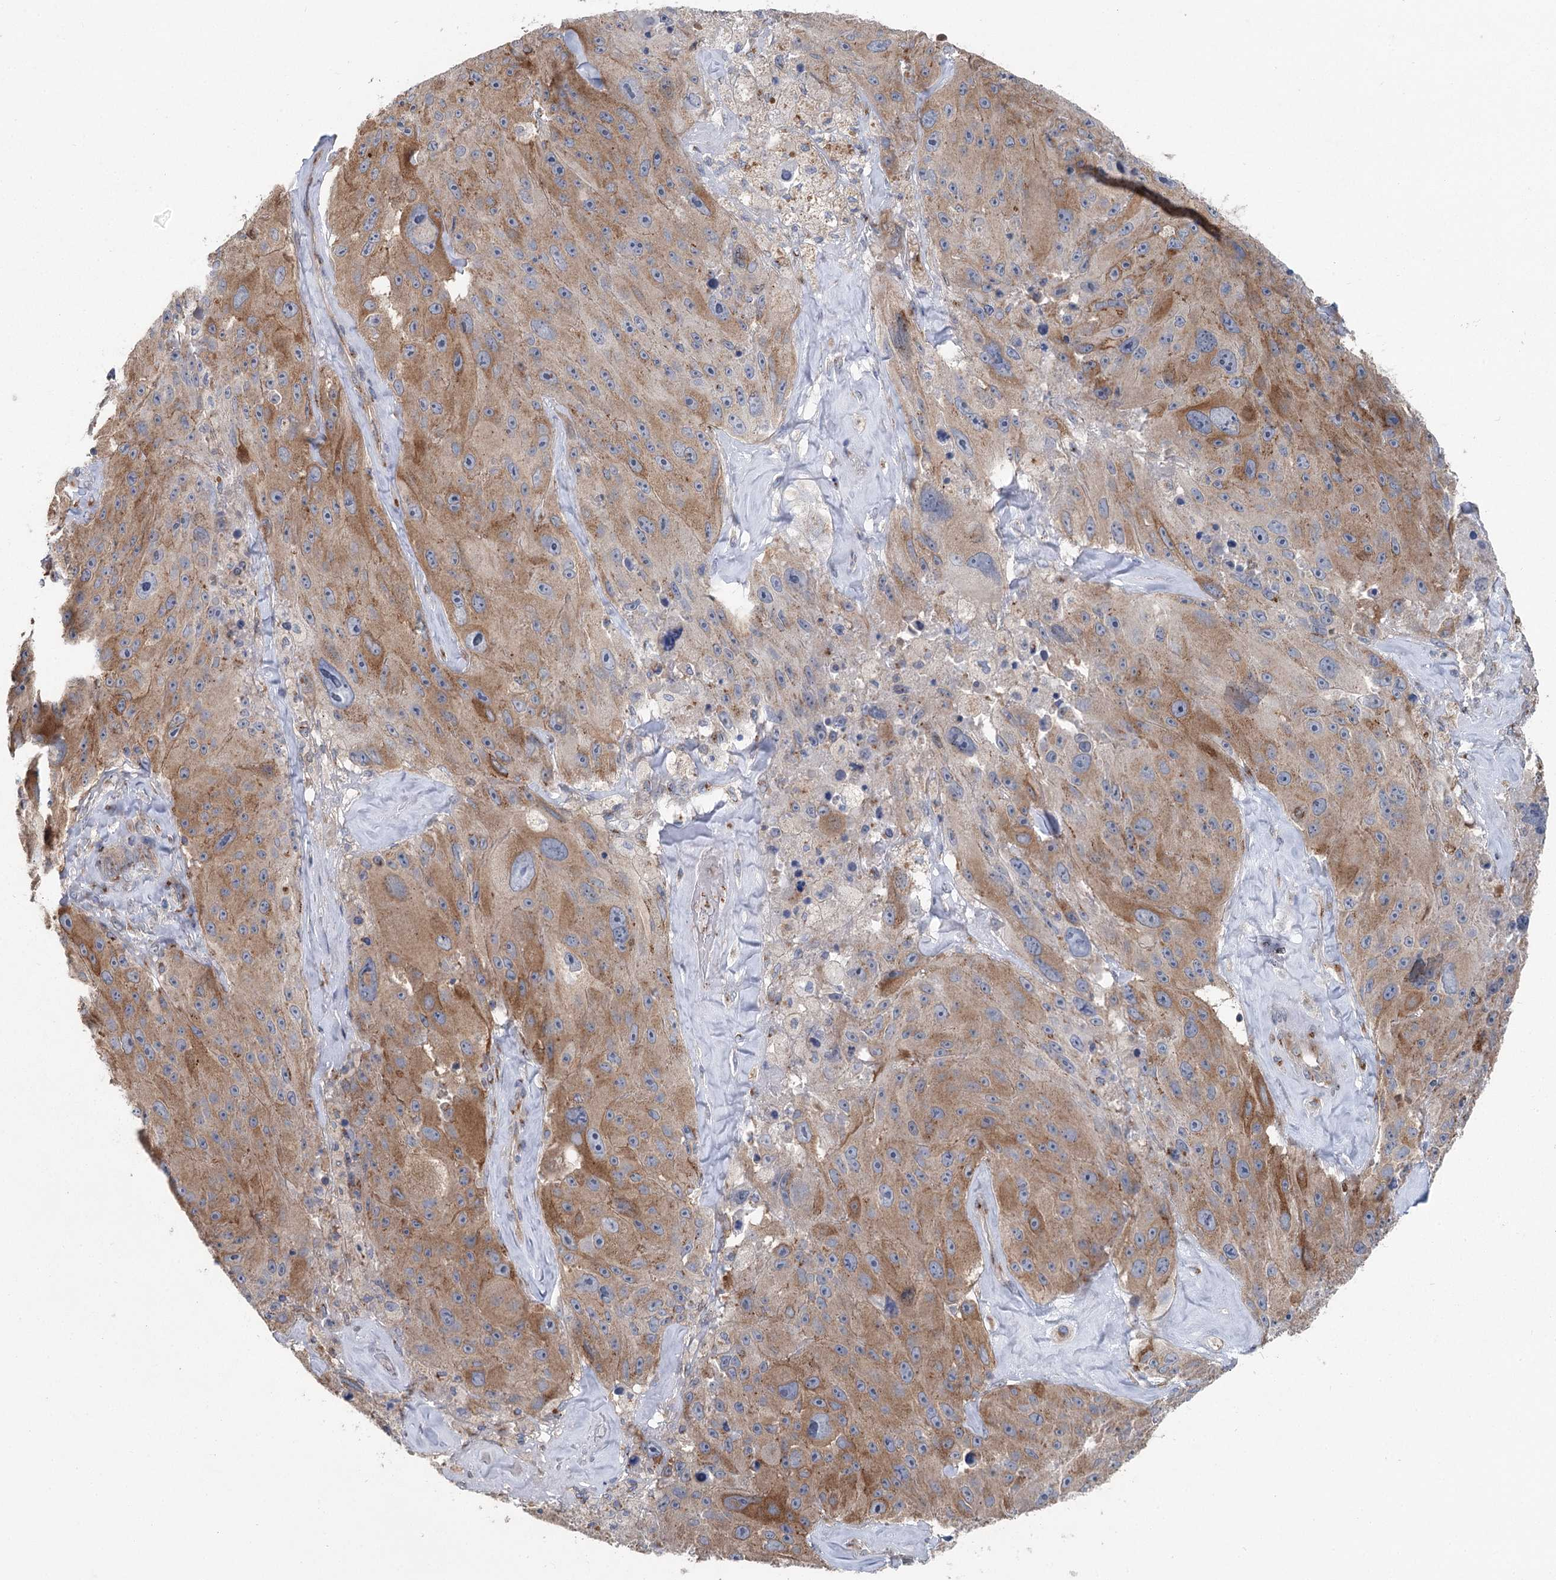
{"staining": {"intensity": "moderate", "quantity": ">75%", "location": "cytoplasmic/membranous"}, "tissue": "melanoma", "cell_type": "Tumor cells", "image_type": "cancer", "snomed": [{"axis": "morphology", "description": "Malignant melanoma, Metastatic site"}, {"axis": "topography", "description": "Lymph node"}], "caption": "IHC histopathology image of human melanoma stained for a protein (brown), which exhibits medium levels of moderate cytoplasmic/membranous expression in approximately >75% of tumor cells.", "gene": "ITIH5", "patient": {"sex": "male", "age": 62}}